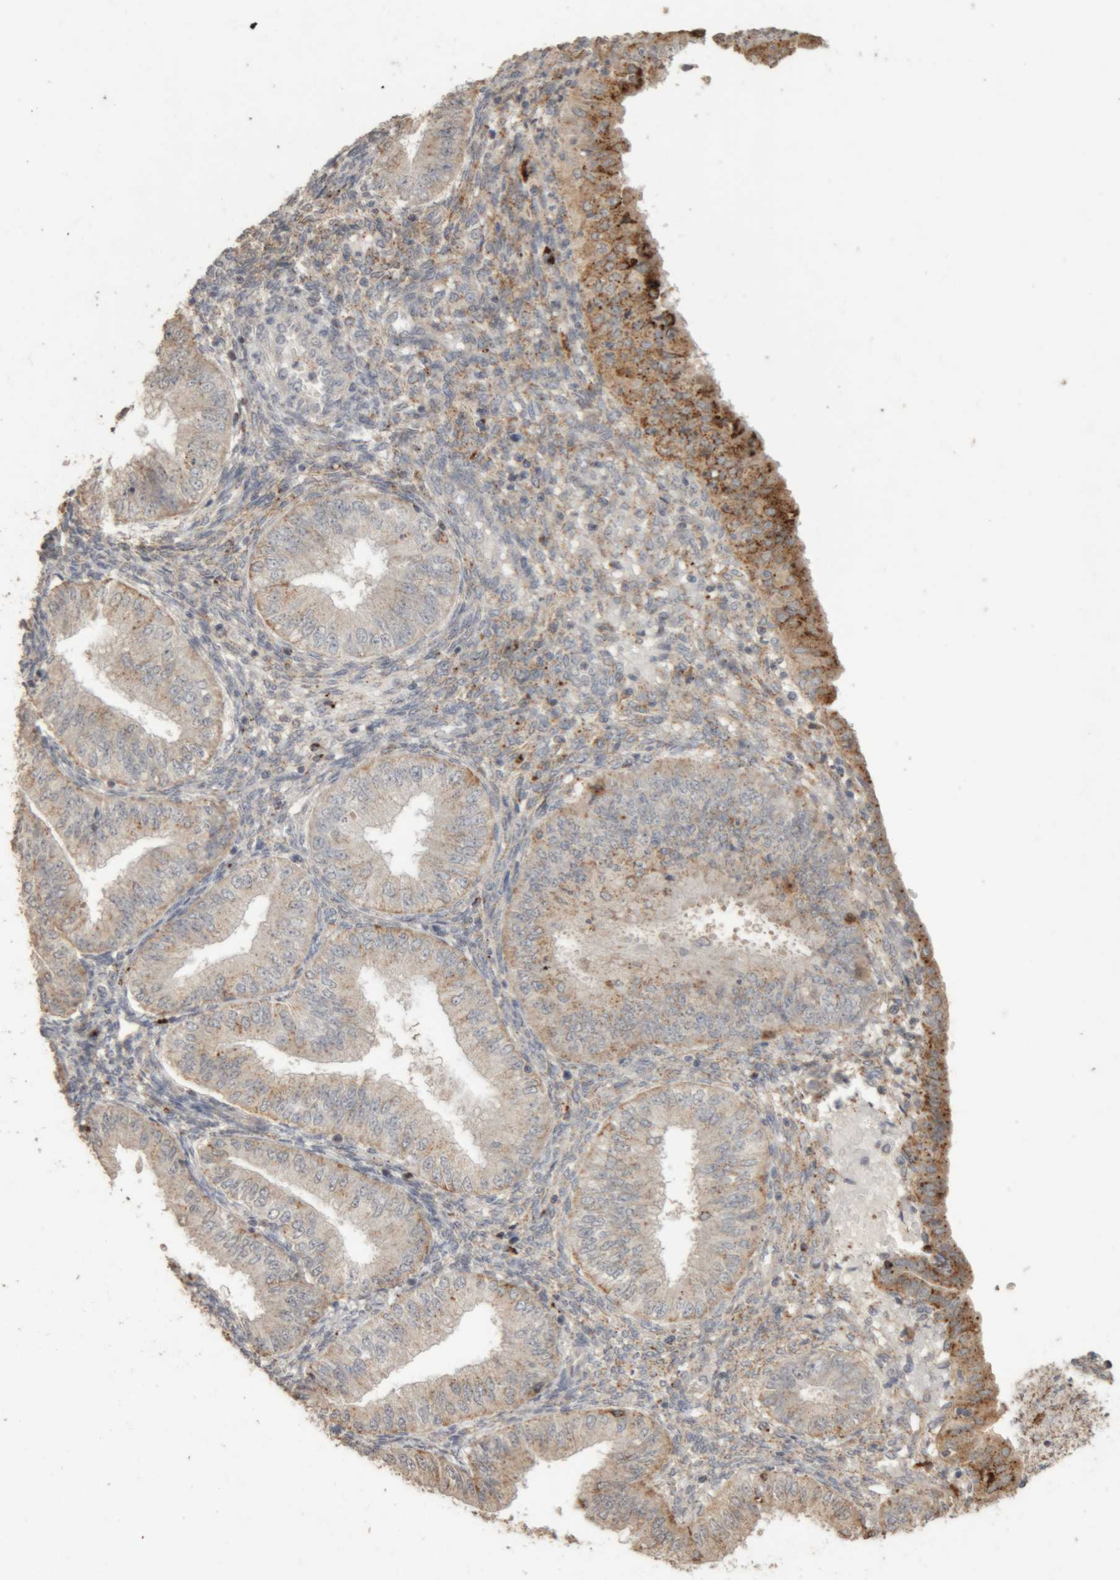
{"staining": {"intensity": "moderate", "quantity": "25%-75%", "location": "cytoplasmic/membranous"}, "tissue": "endometrial cancer", "cell_type": "Tumor cells", "image_type": "cancer", "snomed": [{"axis": "morphology", "description": "Normal tissue, NOS"}, {"axis": "morphology", "description": "Adenocarcinoma, NOS"}, {"axis": "topography", "description": "Endometrium"}], "caption": "The micrograph displays immunohistochemical staining of endometrial cancer. There is moderate cytoplasmic/membranous positivity is identified in about 25%-75% of tumor cells.", "gene": "ARSA", "patient": {"sex": "female", "age": 53}}